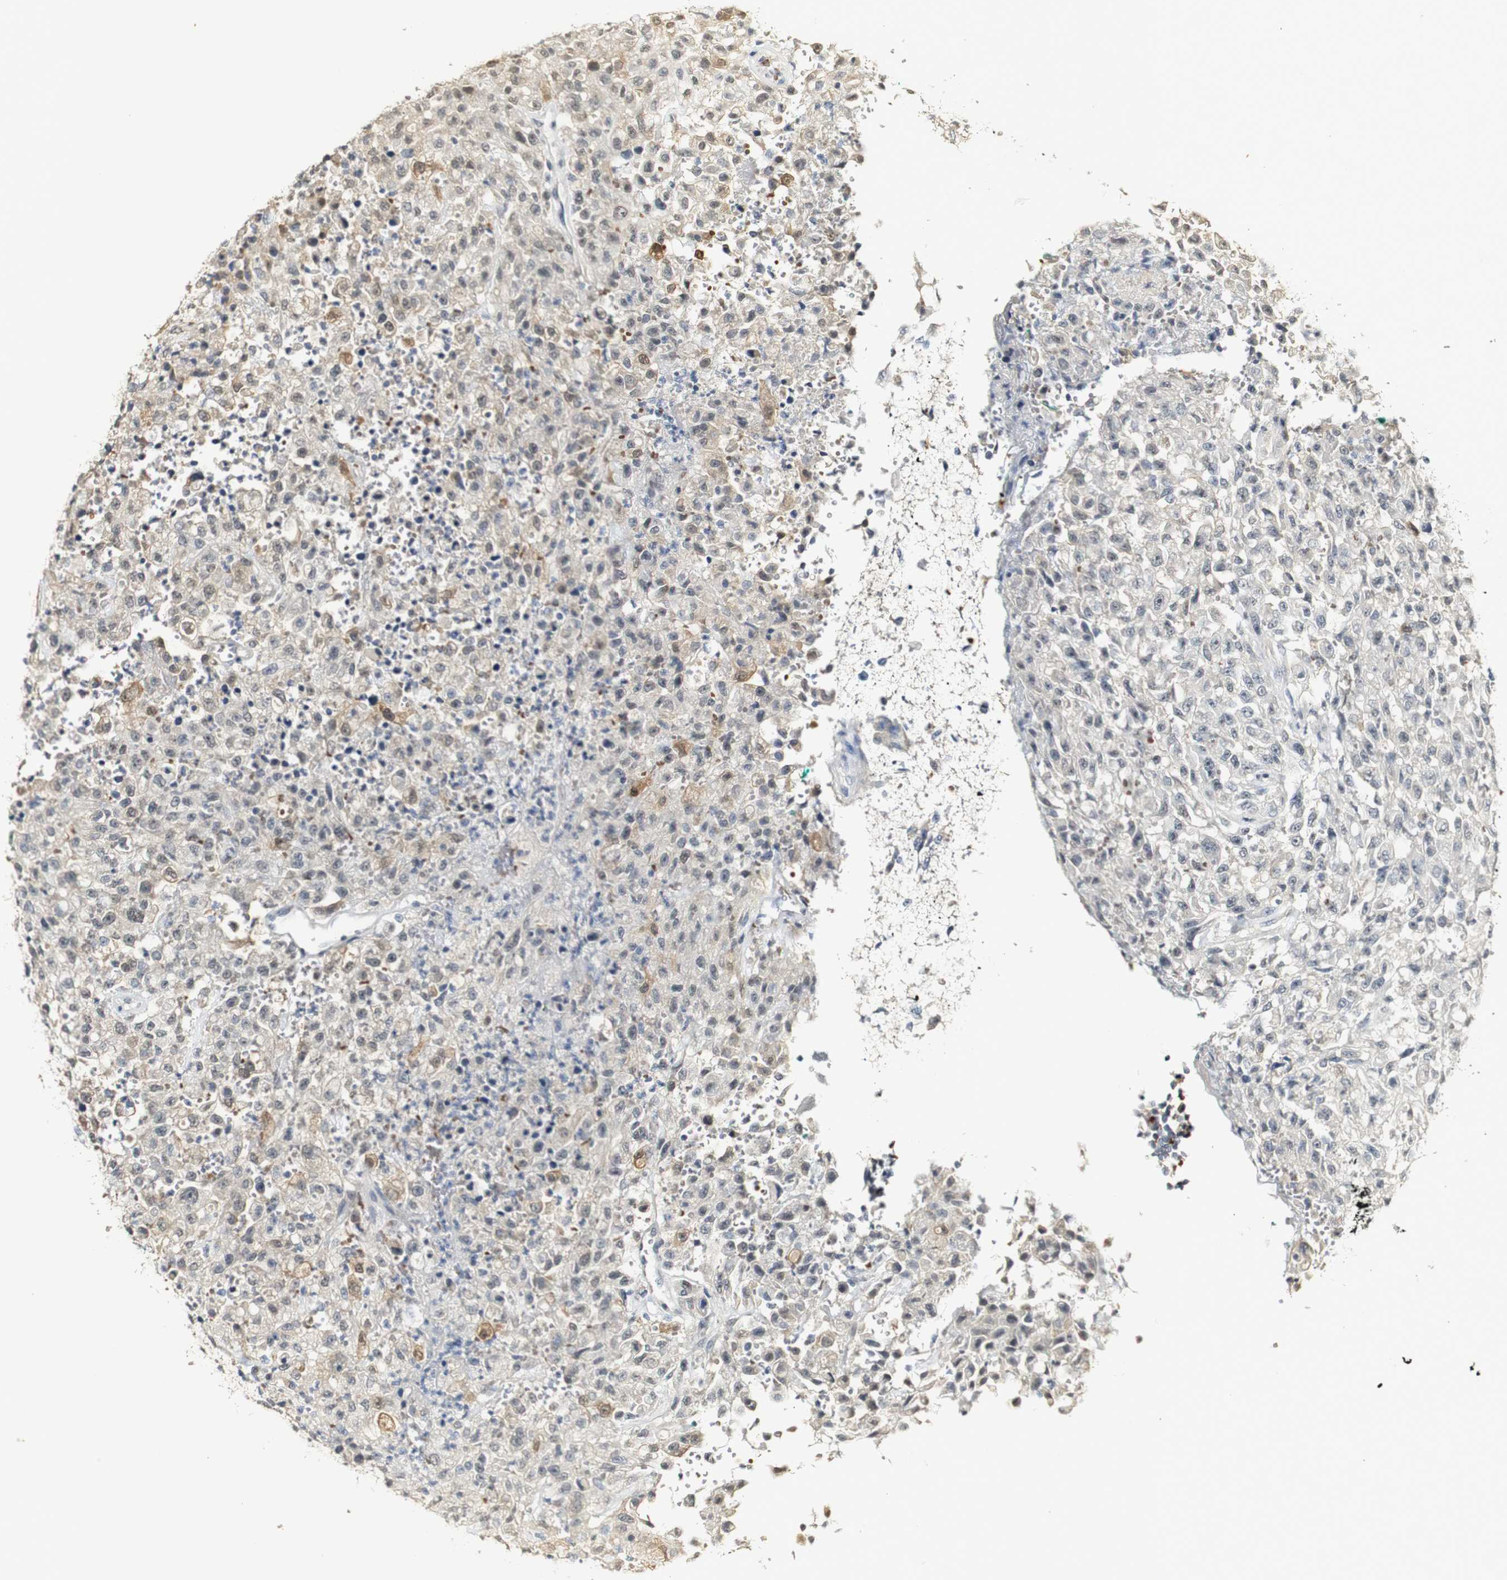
{"staining": {"intensity": "weak", "quantity": "<25%", "location": "cytoplasmic/membranous"}, "tissue": "urothelial cancer", "cell_type": "Tumor cells", "image_type": "cancer", "snomed": [{"axis": "morphology", "description": "Urothelial carcinoma, High grade"}, {"axis": "topography", "description": "Urinary bladder"}], "caption": "This is an immunohistochemistry (IHC) photomicrograph of high-grade urothelial carcinoma. There is no expression in tumor cells.", "gene": "SYT7", "patient": {"sex": "male", "age": 46}}